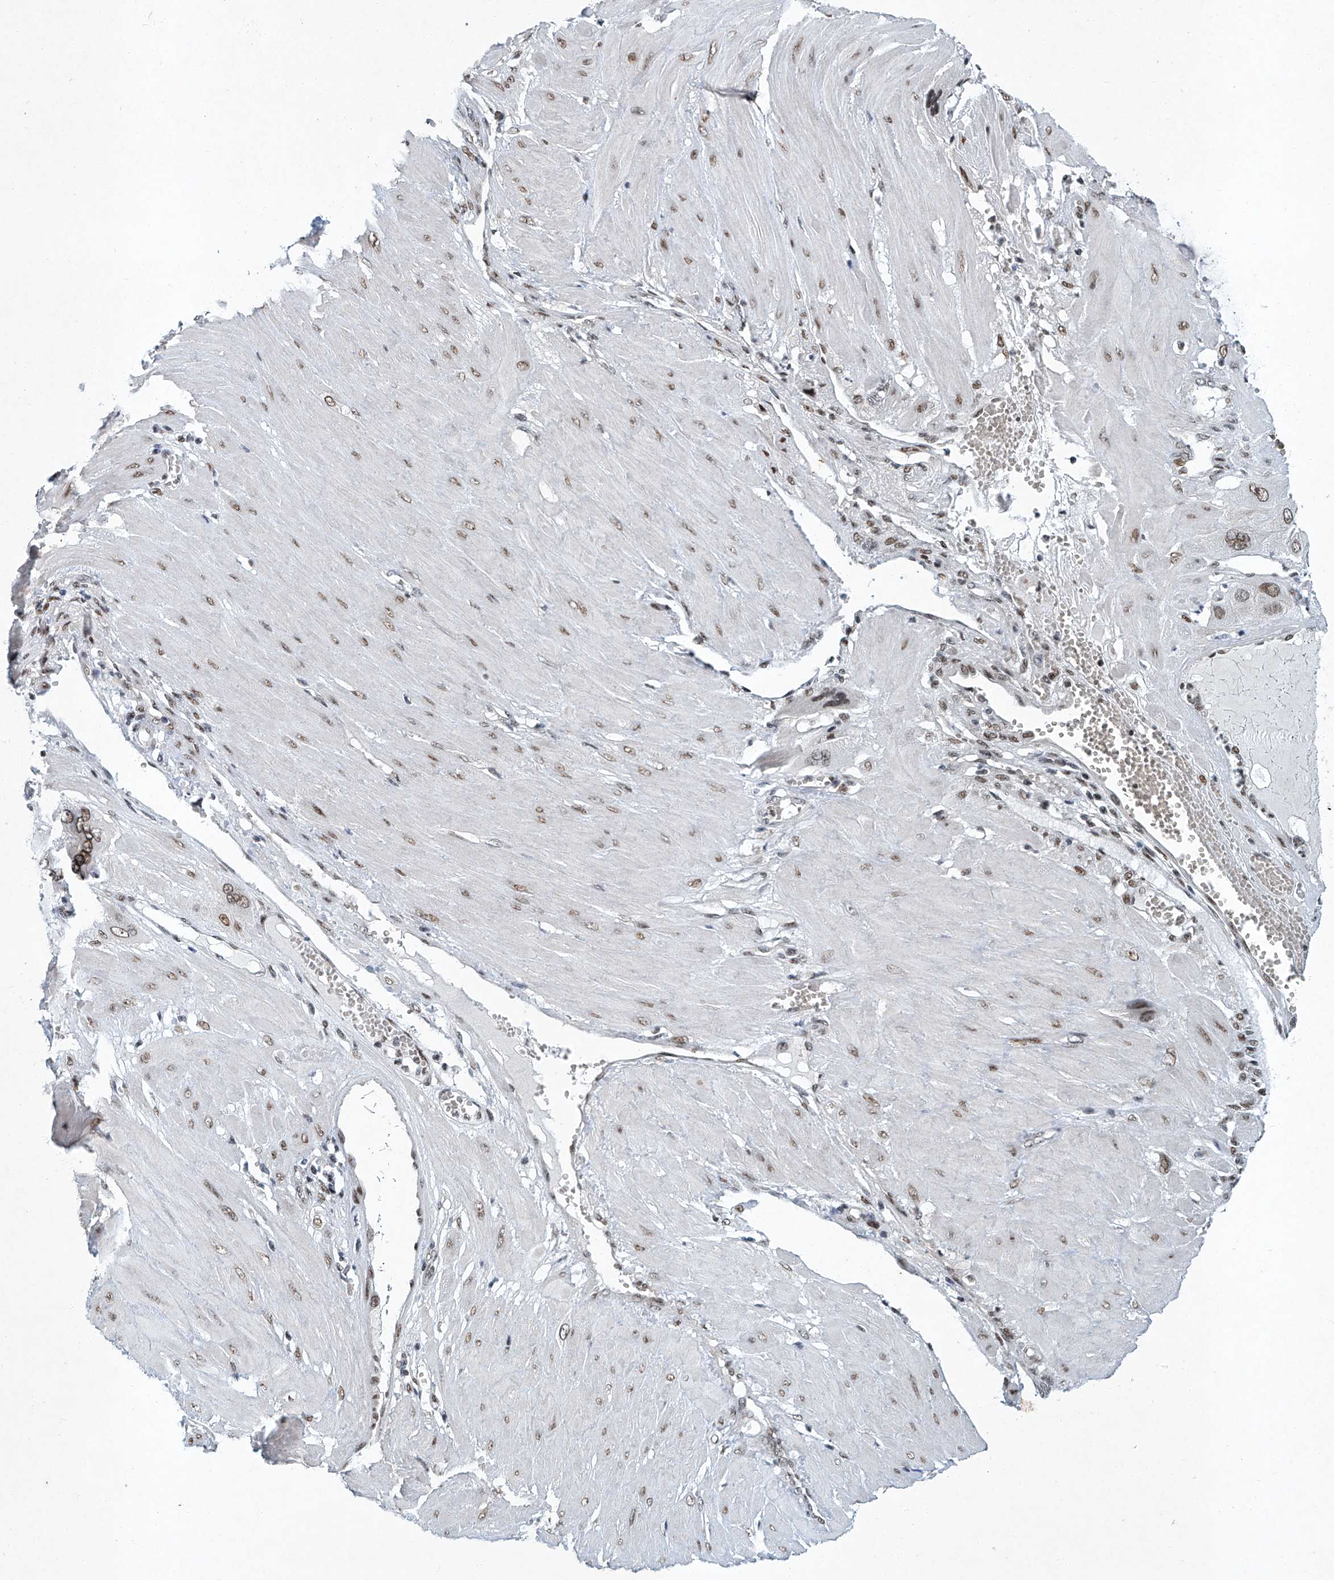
{"staining": {"intensity": "moderate", "quantity": ">75%", "location": "nuclear"}, "tissue": "cervical cancer", "cell_type": "Tumor cells", "image_type": "cancer", "snomed": [{"axis": "morphology", "description": "Squamous cell carcinoma, NOS"}, {"axis": "topography", "description": "Cervix"}], "caption": "Cervical cancer tissue displays moderate nuclear positivity in about >75% of tumor cells, visualized by immunohistochemistry. Nuclei are stained in blue.", "gene": "TFDP1", "patient": {"sex": "female", "age": 34}}